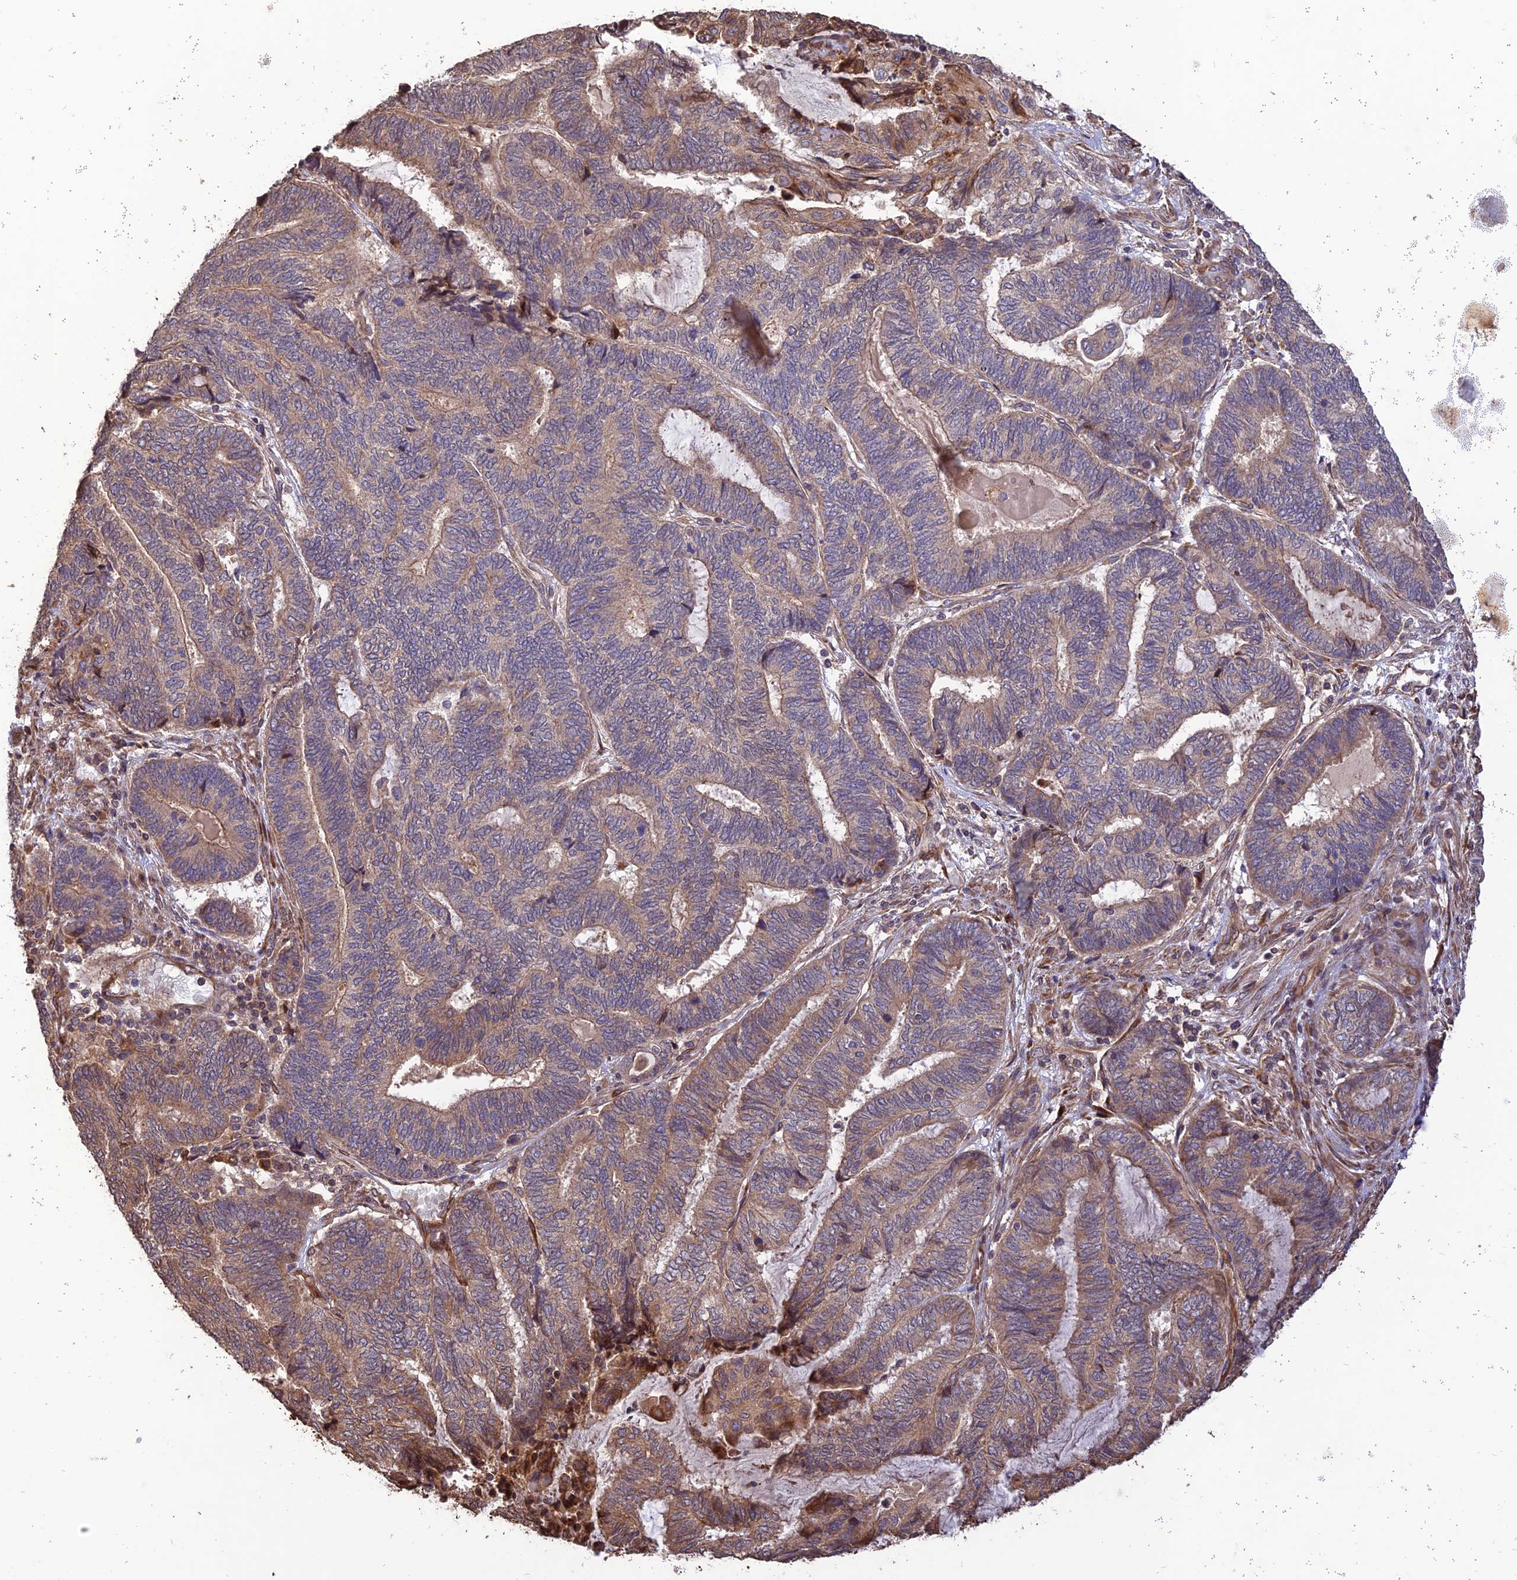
{"staining": {"intensity": "moderate", "quantity": "<25%", "location": "cytoplasmic/membranous"}, "tissue": "endometrial cancer", "cell_type": "Tumor cells", "image_type": "cancer", "snomed": [{"axis": "morphology", "description": "Adenocarcinoma, NOS"}, {"axis": "topography", "description": "Uterus"}, {"axis": "topography", "description": "Endometrium"}], "caption": "Endometrial cancer (adenocarcinoma) stained with DAB (3,3'-diaminobenzidine) immunohistochemistry (IHC) exhibits low levels of moderate cytoplasmic/membranous expression in approximately <25% of tumor cells.", "gene": "CREBL2", "patient": {"sex": "female", "age": 70}}